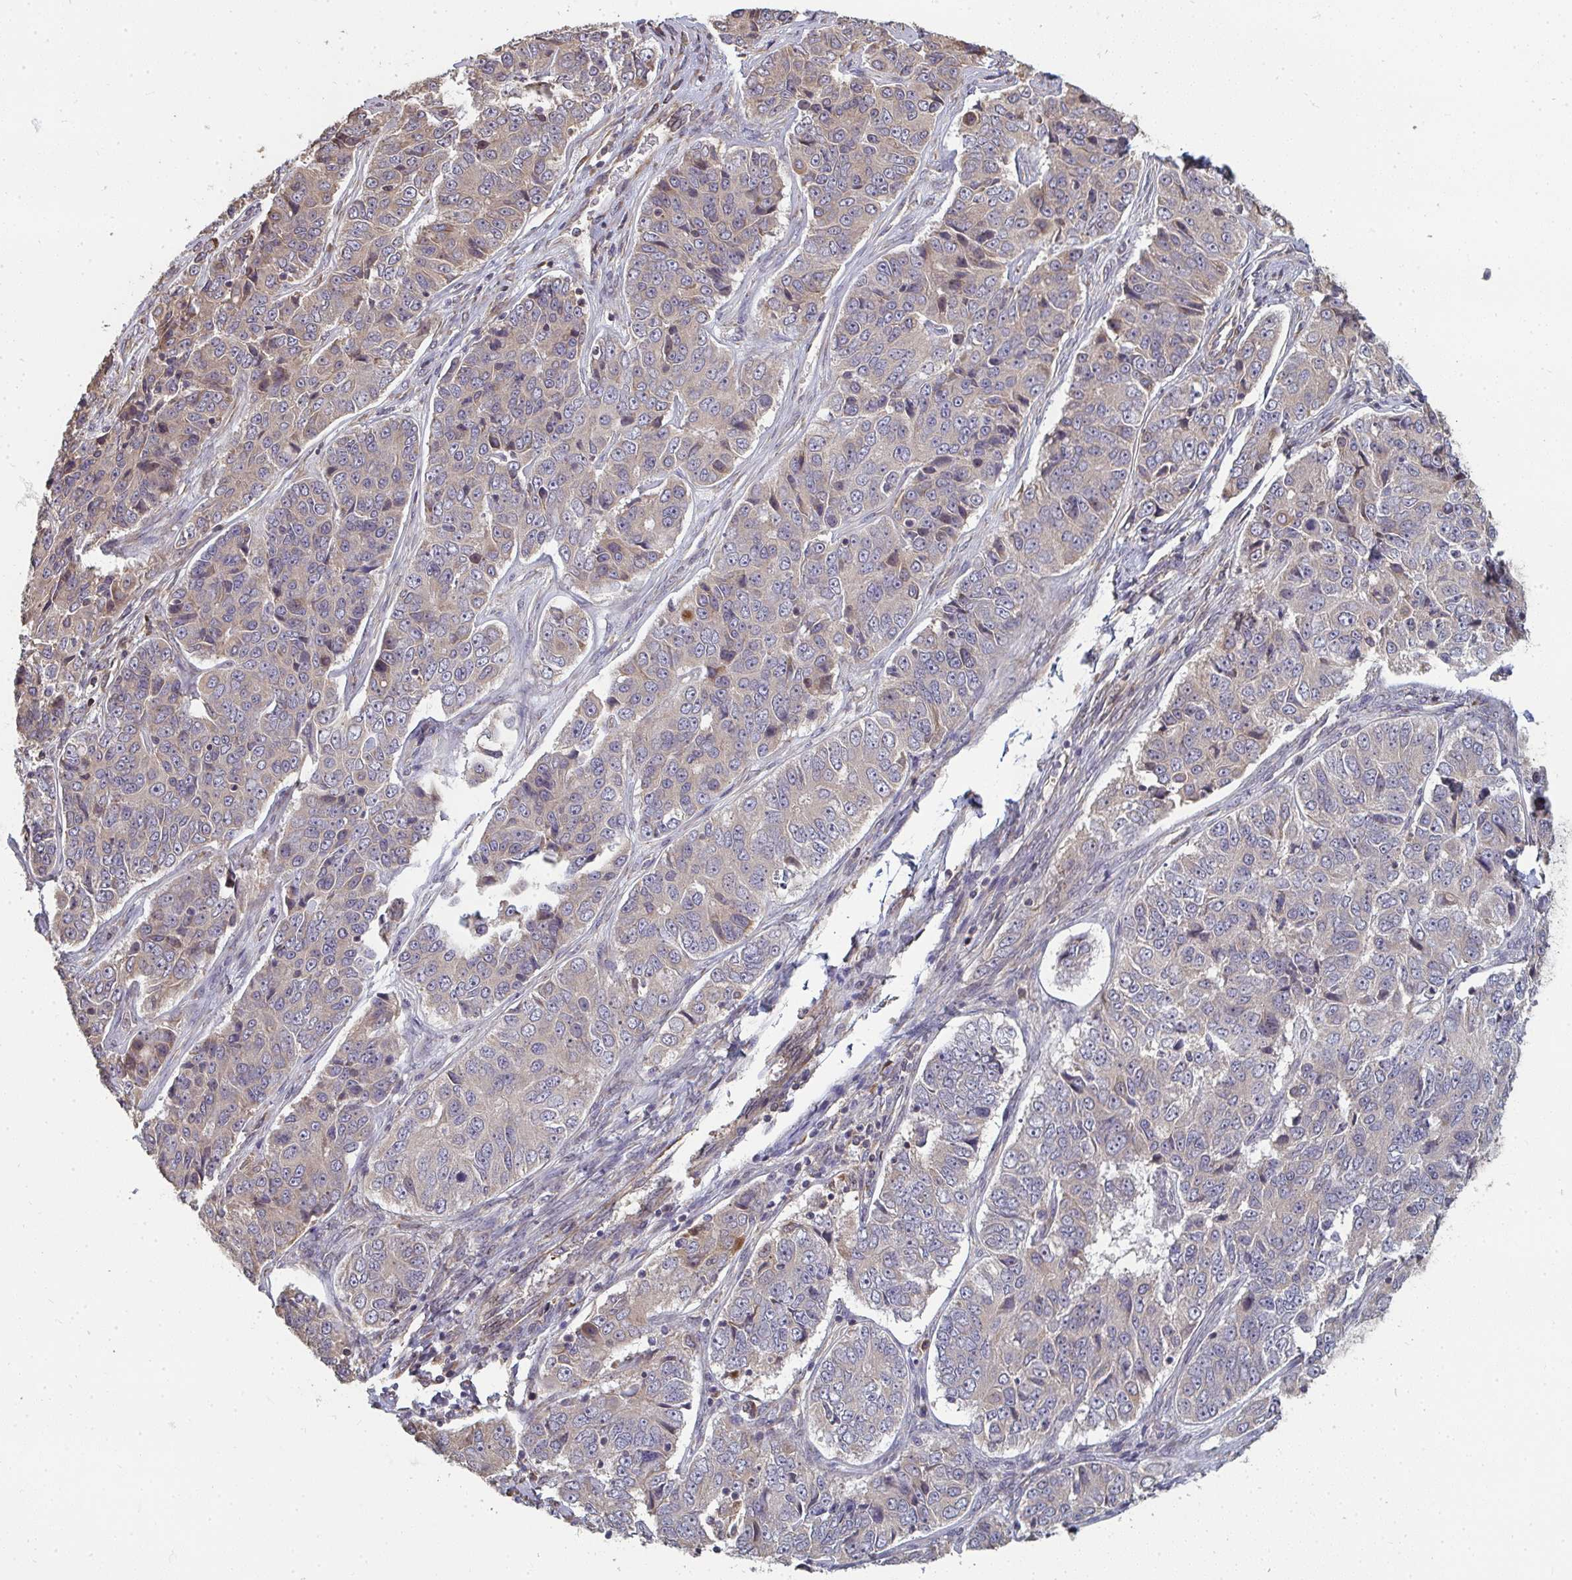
{"staining": {"intensity": "weak", "quantity": "25%-75%", "location": "cytoplasmic/membranous"}, "tissue": "ovarian cancer", "cell_type": "Tumor cells", "image_type": "cancer", "snomed": [{"axis": "morphology", "description": "Carcinoma, endometroid"}, {"axis": "topography", "description": "Ovary"}], "caption": "This photomicrograph reveals ovarian cancer (endometroid carcinoma) stained with IHC to label a protein in brown. The cytoplasmic/membranous of tumor cells show weak positivity for the protein. Nuclei are counter-stained blue.", "gene": "ZFYVE28", "patient": {"sex": "female", "age": 51}}